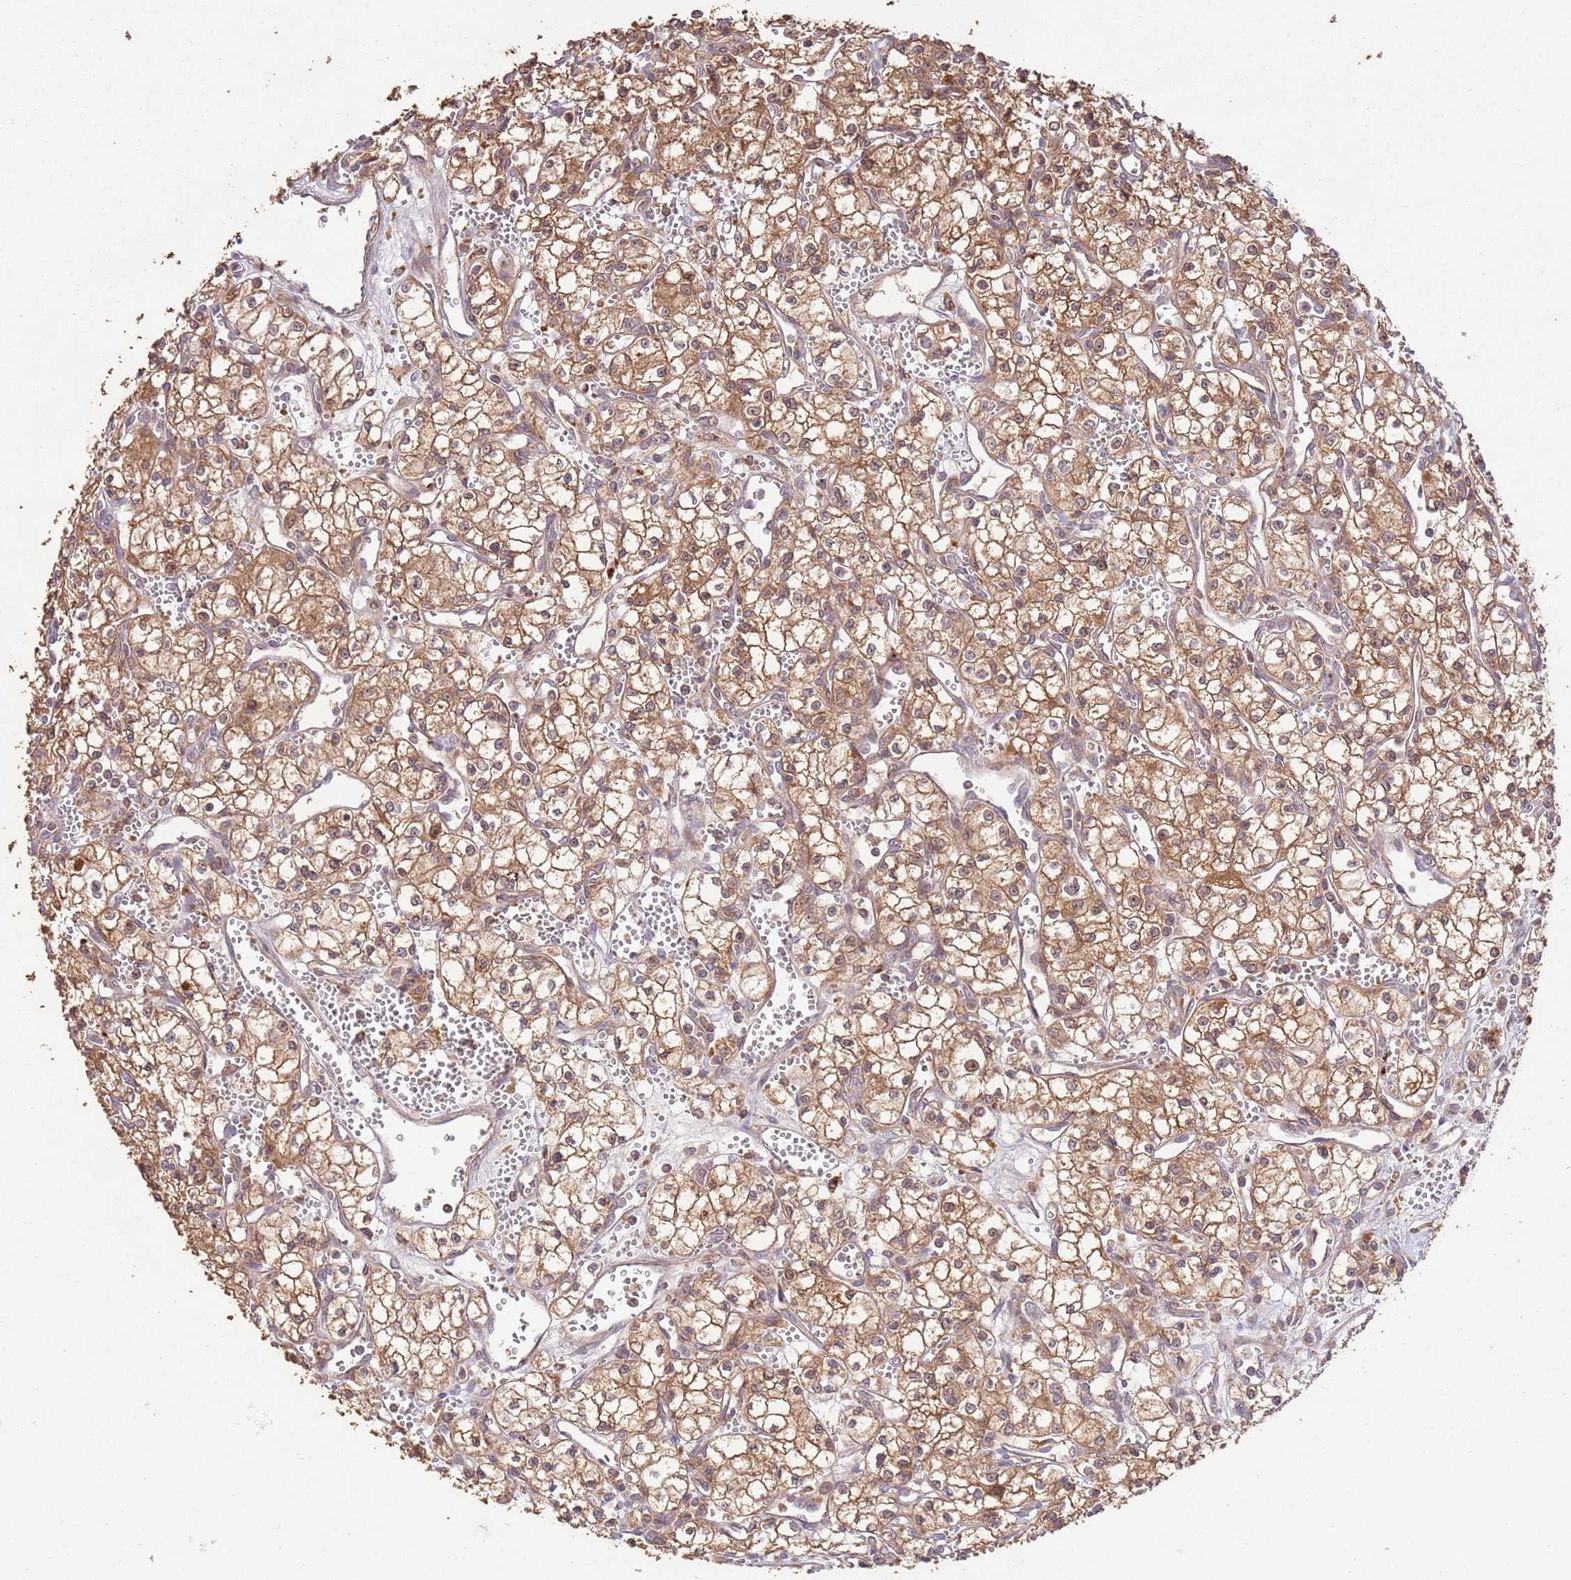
{"staining": {"intensity": "moderate", "quantity": ">75%", "location": "cytoplasmic/membranous"}, "tissue": "renal cancer", "cell_type": "Tumor cells", "image_type": "cancer", "snomed": [{"axis": "morphology", "description": "Adenocarcinoma, NOS"}, {"axis": "topography", "description": "Kidney"}], "caption": "Adenocarcinoma (renal) stained with DAB (3,3'-diaminobenzidine) immunohistochemistry reveals medium levels of moderate cytoplasmic/membranous expression in approximately >75% of tumor cells.", "gene": "LRRC28", "patient": {"sex": "male", "age": 59}}